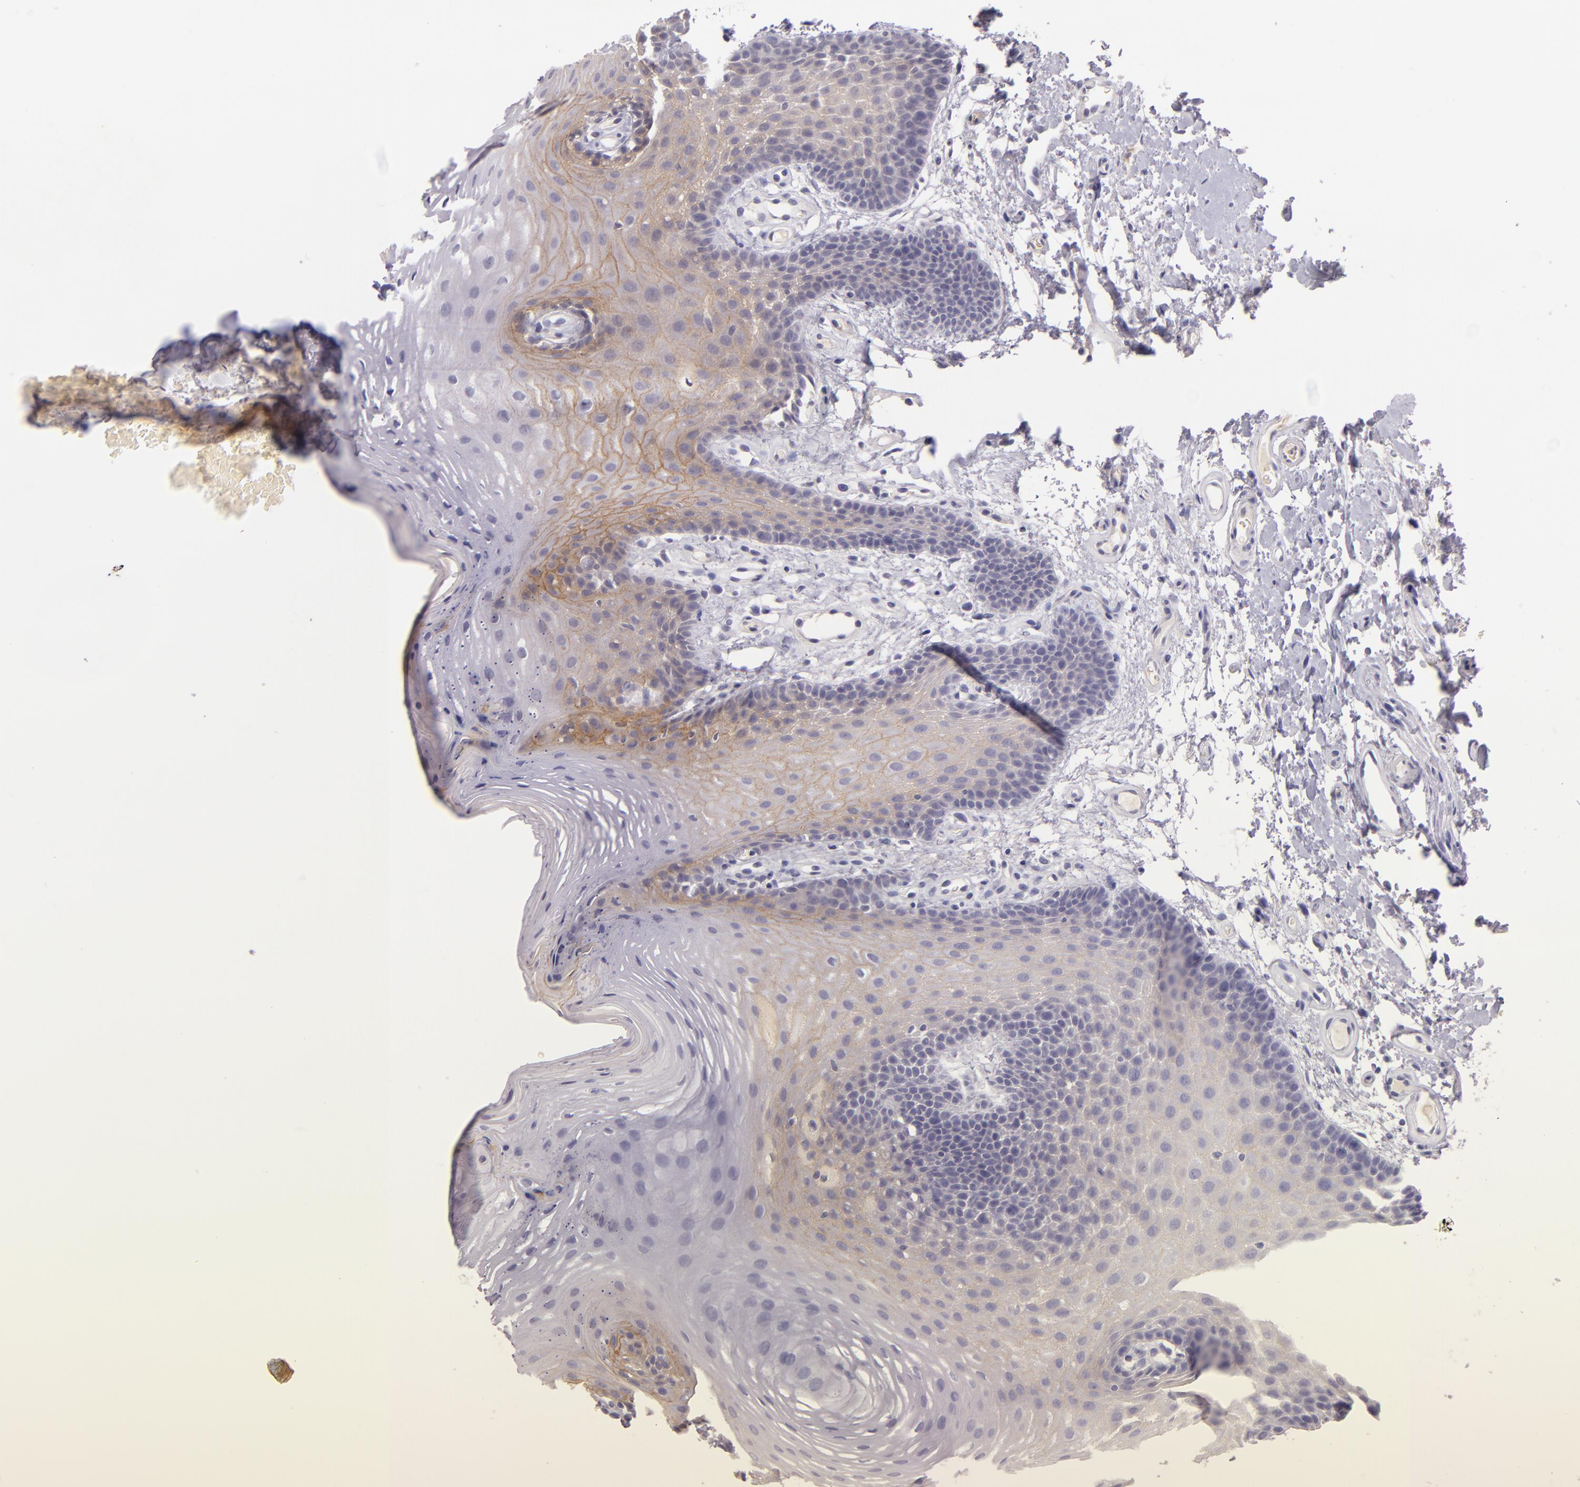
{"staining": {"intensity": "moderate", "quantity": "25%-75%", "location": "cytoplasmic/membranous"}, "tissue": "oral mucosa", "cell_type": "Squamous epithelial cells", "image_type": "normal", "snomed": [{"axis": "morphology", "description": "Normal tissue, NOS"}, {"axis": "topography", "description": "Oral tissue"}], "caption": "Brown immunohistochemical staining in normal oral mucosa reveals moderate cytoplasmic/membranous staining in about 25%-75% of squamous epithelial cells. Using DAB (3,3'-diaminobenzidine) (brown) and hematoxylin (blue) stains, captured at high magnification using brightfield microscopy.", "gene": "CASP8", "patient": {"sex": "male", "age": 62}}